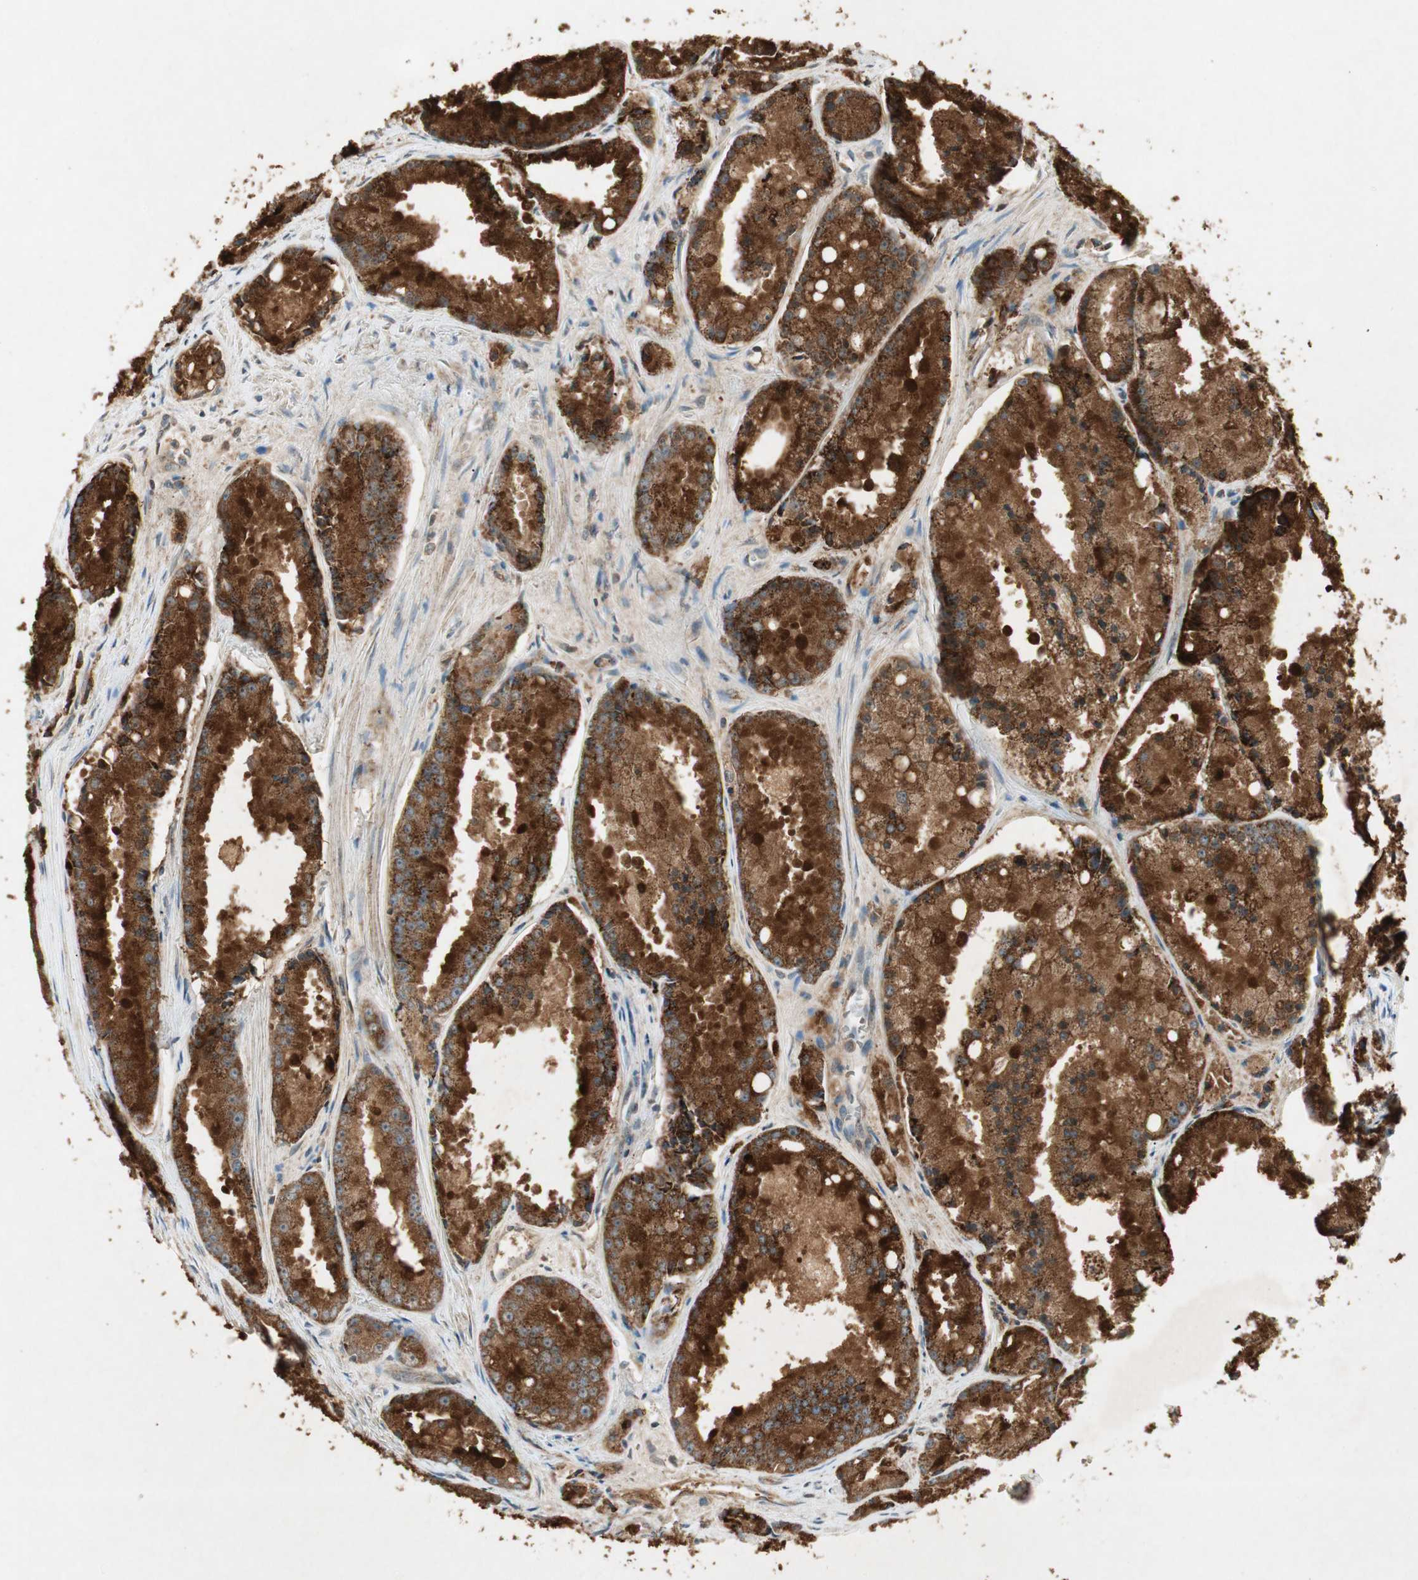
{"staining": {"intensity": "strong", "quantity": ">75%", "location": "cytoplasmic/membranous"}, "tissue": "prostate cancer", "cell_type": "Tumor cells", "image_type": "cancer", "snomed": [{"axis": "morphology", "description": "Adenocarcinoma, Low grade"}, {"axis": "topography", "description": "Prostate"}], "caption": "Human prostate adenocarcinoma (low-grade) stained with a brown dye demonstrates strong cytoplasmic/membranous positive staining in approximately >75% of tumor cells.", "gene": "USP2", "patient": {"sex": "male", "age": 64}}